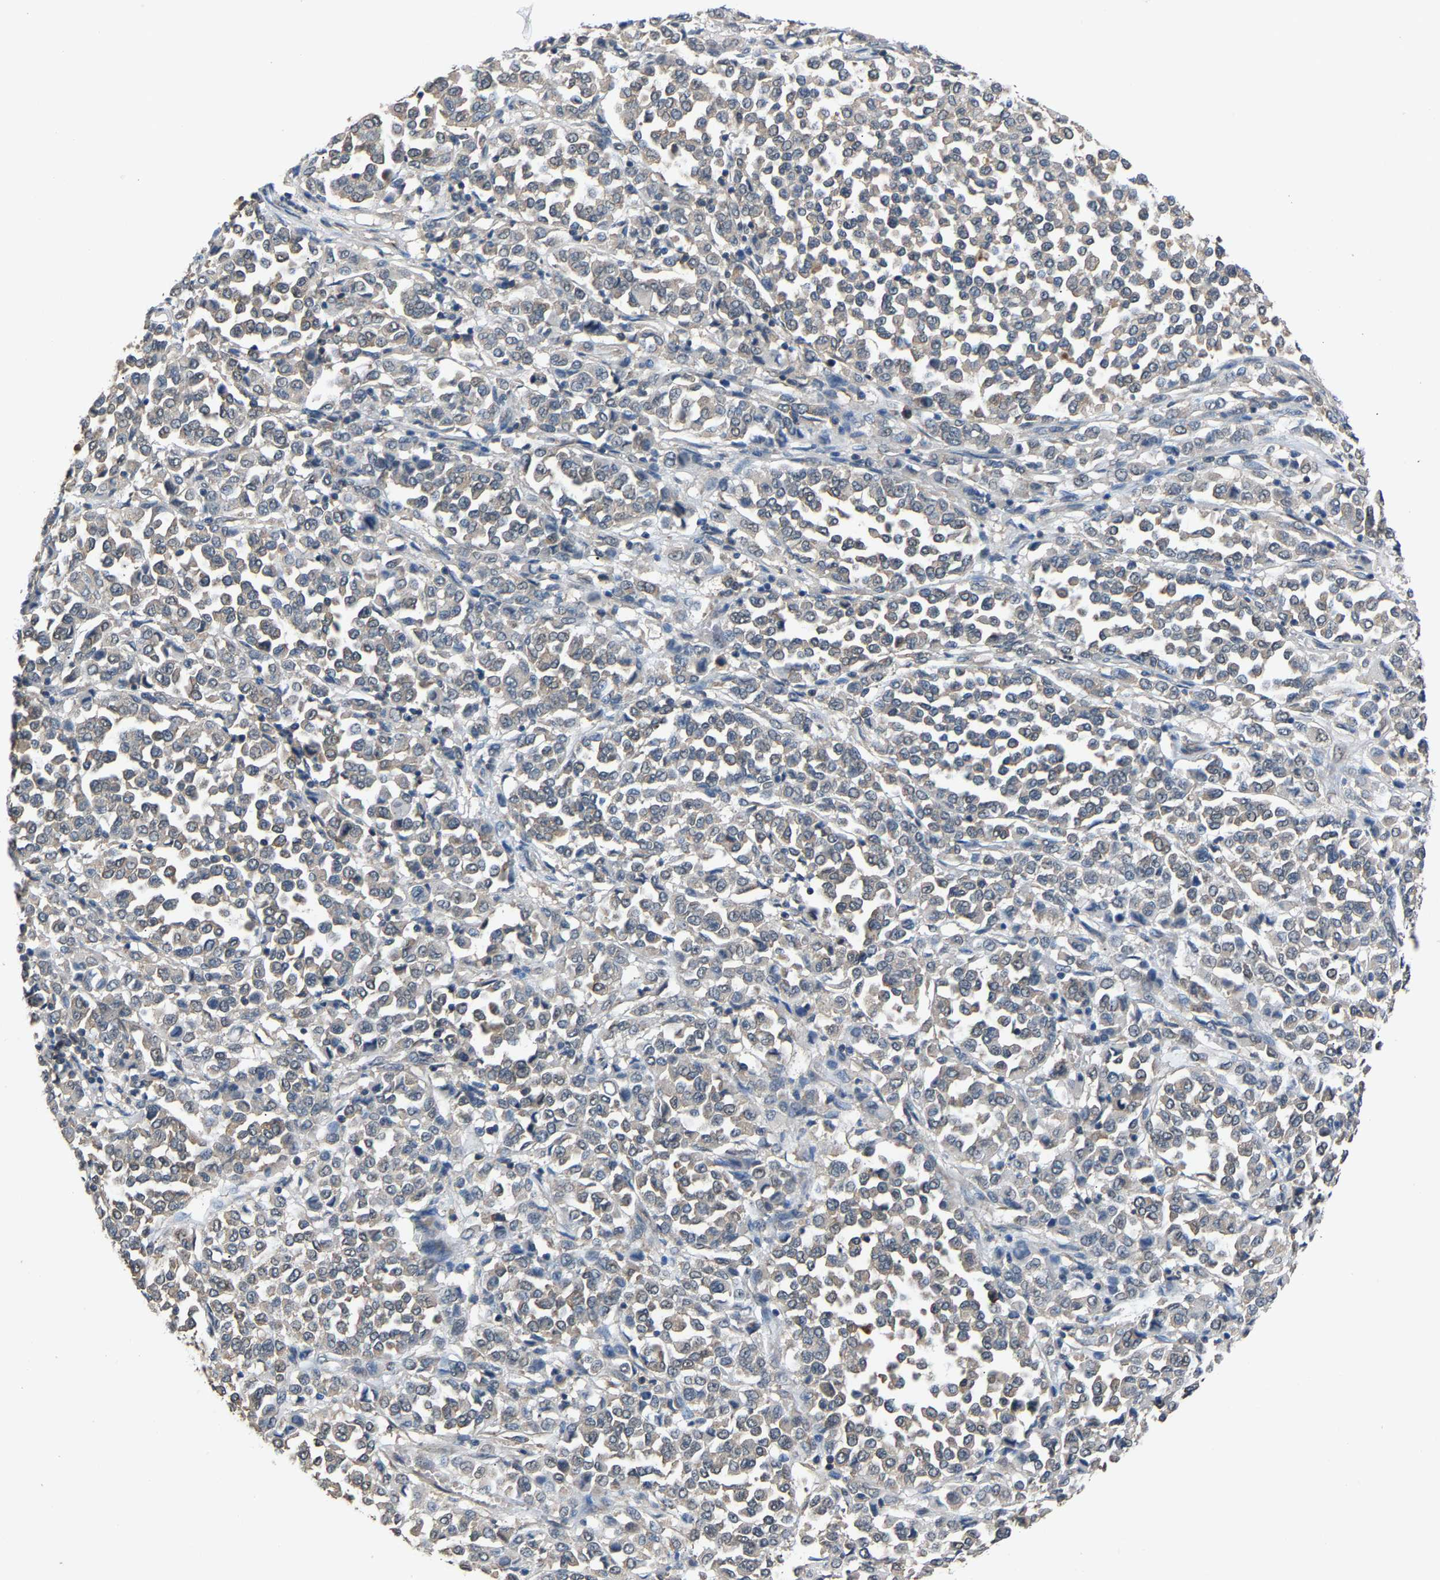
{"staining": {"intensity": "weak", "quantity": "<25%", "location": "cytoplasmic/membranous"}, "tissue": "melanoma", "cell_type": "Tumor cells", "image_type": "cancer", "snomed": [{"axis": "morphology", "description": "Malignant melanoma, Metastatic site"}, {"axis": "topography", "description": "Pancreas"}], "caption": "High magnification brightfield microscopy of malignant melanoma (metastatic site) stained with DAB (brown) and counterstained with hematoxylin (blue): tumor cells show no significant positivity.", "gene": "ABCC9", "patient": {"sex": "female", "age": 30}}